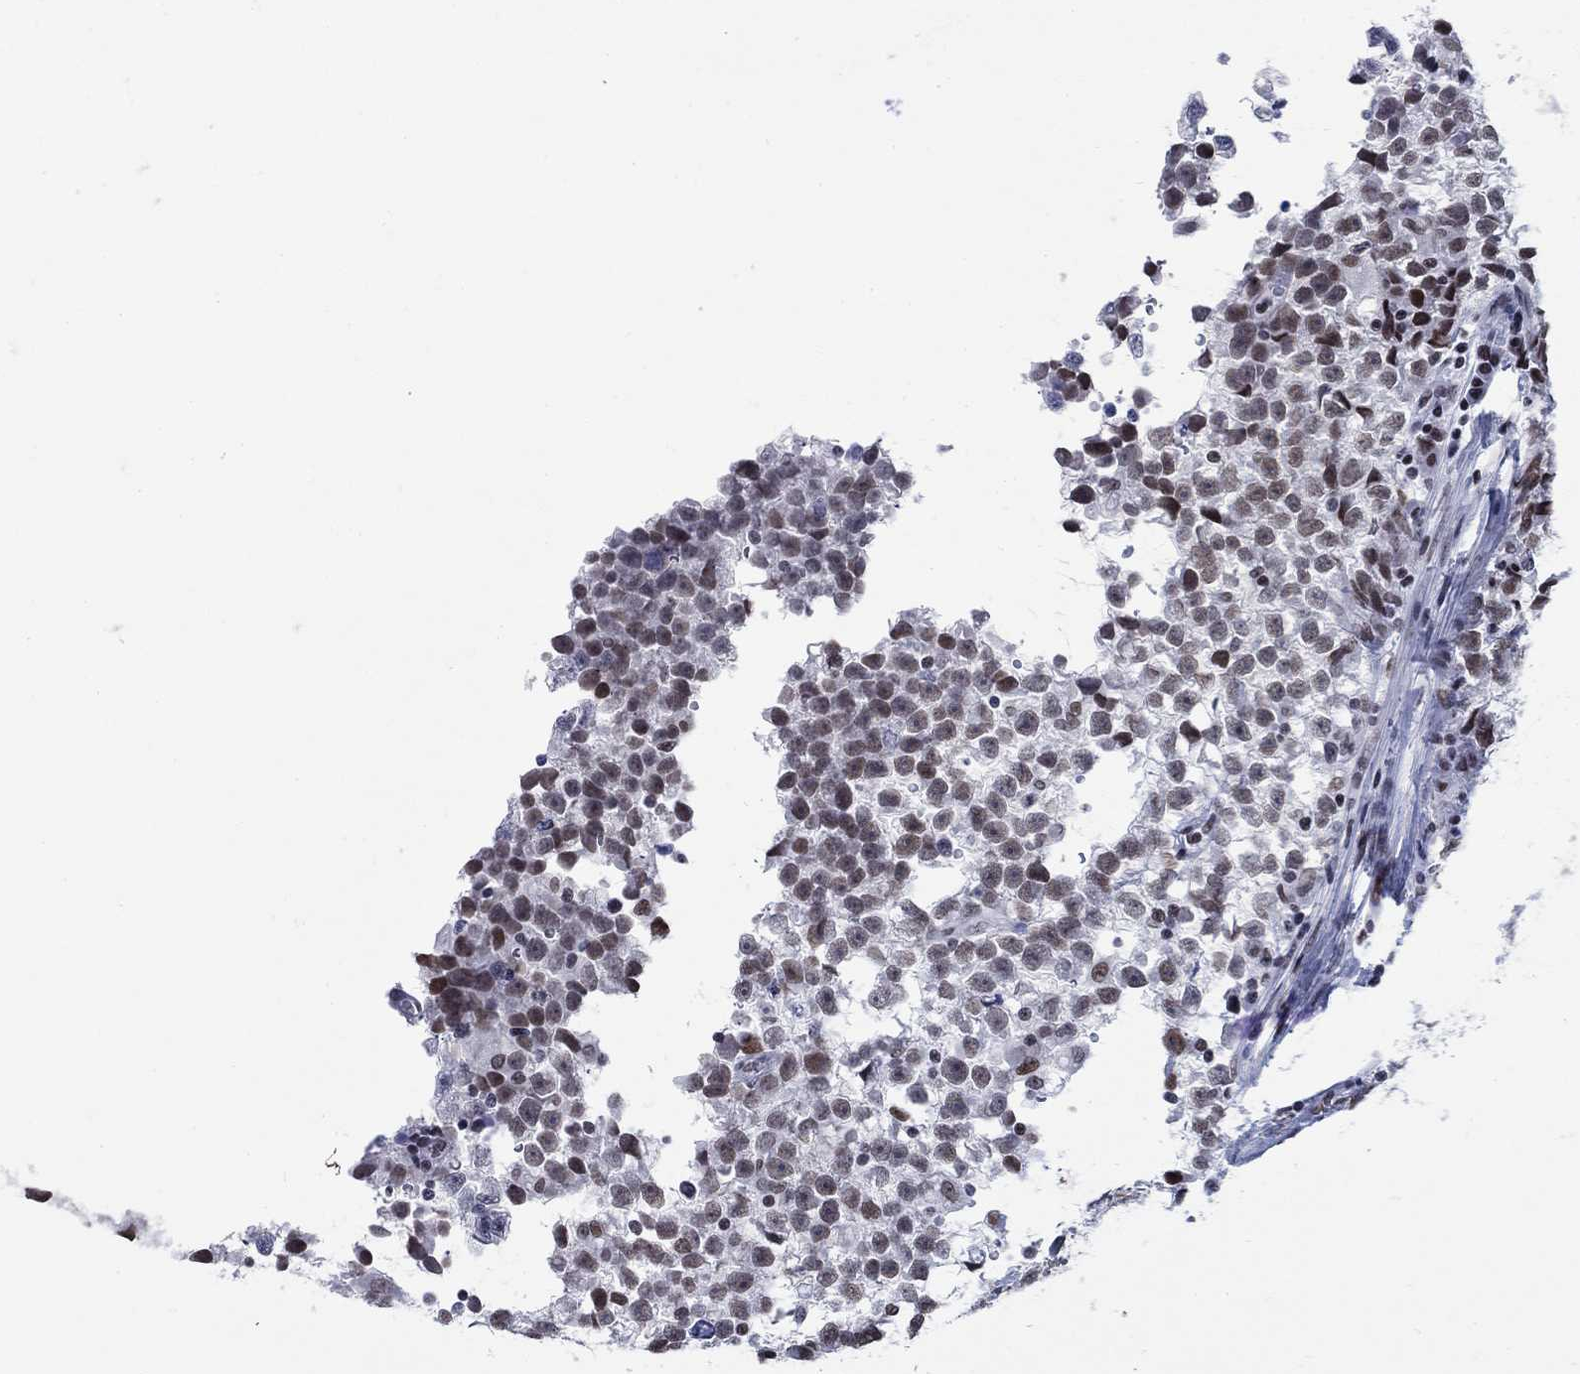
{"staining": {"intensity": "moderate", "quantity": "<25%", "location": "nuclear"}, "tissue": "testis cancer", "cell_type": "Tumor cells", "image_type": "cancer", "snomed": [{"axis": "morphology", "description": "Seminoma, NOS"}, {"axis": "topography", "description": "Testis"}], "caption": "A high-resolution image shows immunohistochemistry staining of testis cancer, which shows moderate nuclear staining in about <25% of tumor cells. (DAB (3,3'-diaminobenzidine) IHC with brightfield microscopy, high magnification).", "gene": "NPAS3", "patient": {"sex": "male", "age": 31}}